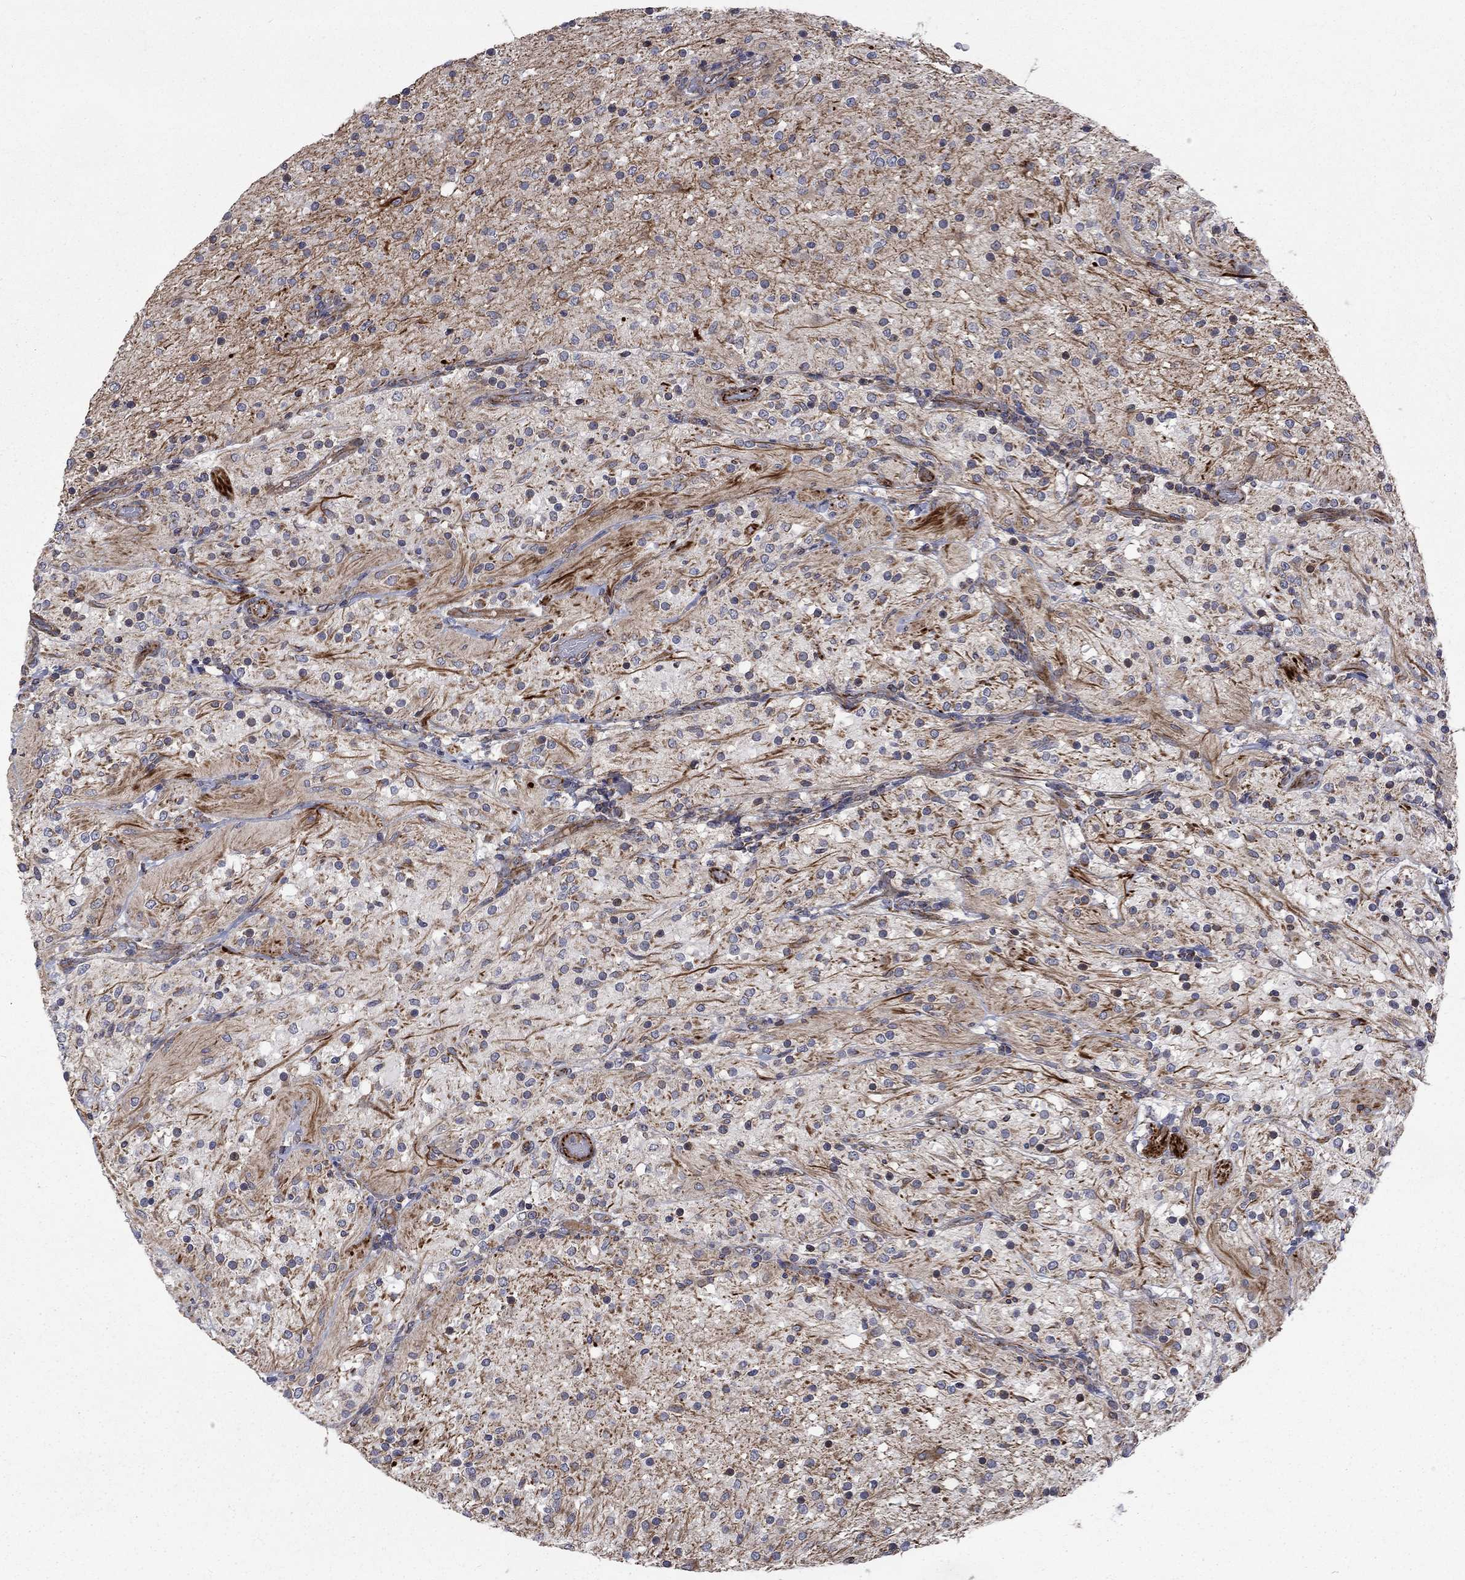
{"staining": {"intensity": "negative", "quantity": "none", "location": "none"}, "tissue": "glioma", "cell_type": "Tumor cells", "image_type": "cancer", "snomed": [{"axis": "morphology", "description": "Glioma, malignant, Low grade"}, {"axis": "topography", "description": "Brain"}], "caption": "A high-resolution histopathology image shows IHC staining of low-grade glioma (malignant), which reveals no significant positivity in tumor cells.", "gene": "NDUFC1", "patient": {"sex": "male", "age": 3}}